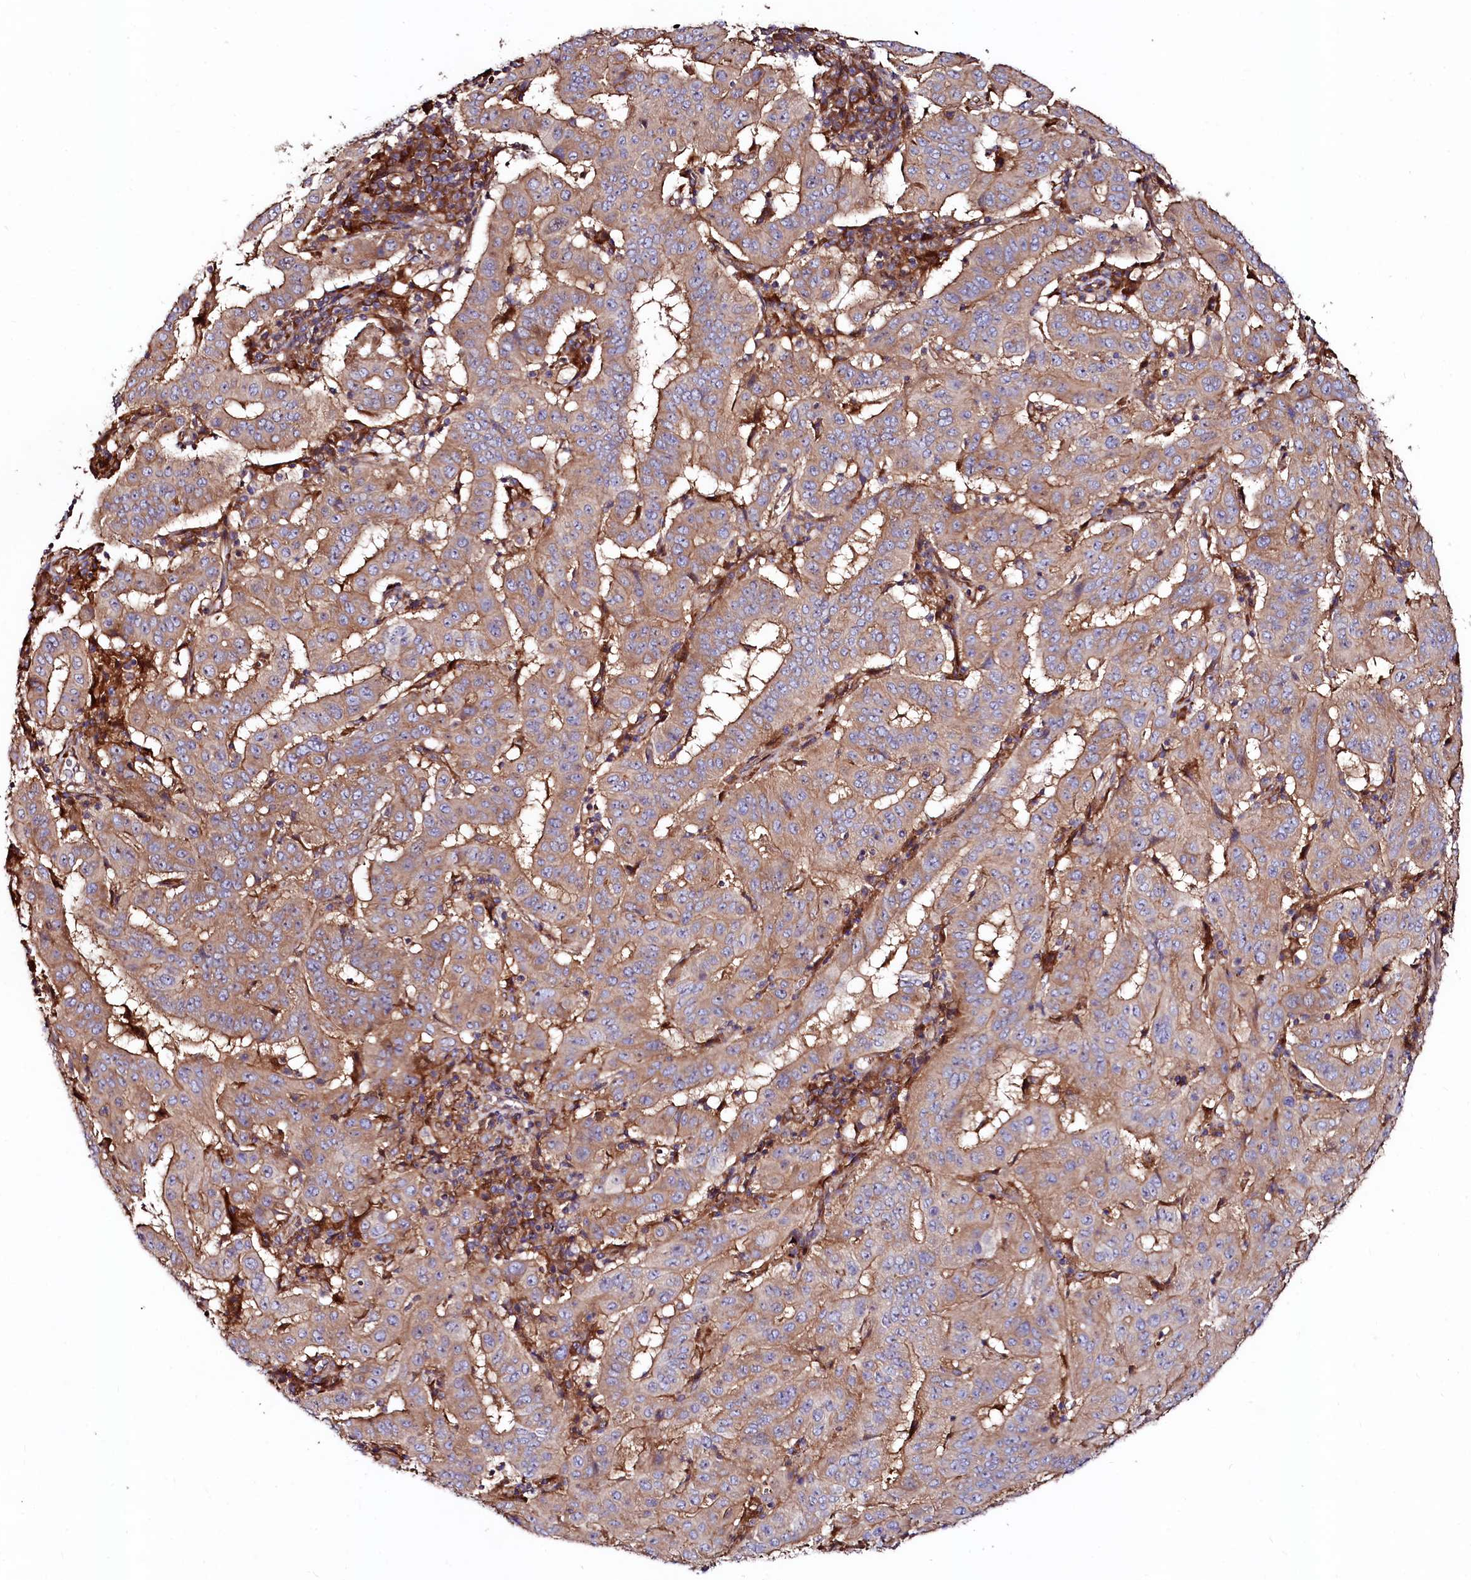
{"staining": {"intensity": "moderate", "quantity": ">75%", "location": "cytoplasmic/membranous"}, "tissue": "pancreatic cancer", "cell_type": "Tumor cells", "image_type": "cancer", "snomed": [{"axis": "morphology", "description": "Adenocarcinoma, NOS"}, {"axis": "topography", "description": "Pancreas"}], "caption": "A micrograph showing moderate cytoplasmic/membranous staining in about >75% of tumor cells in pancreatic cancer, as visualized by brown immunohistochemical staining.", "gene": "KLHDC4", "patient": {"sex": "male", "age": 63}}